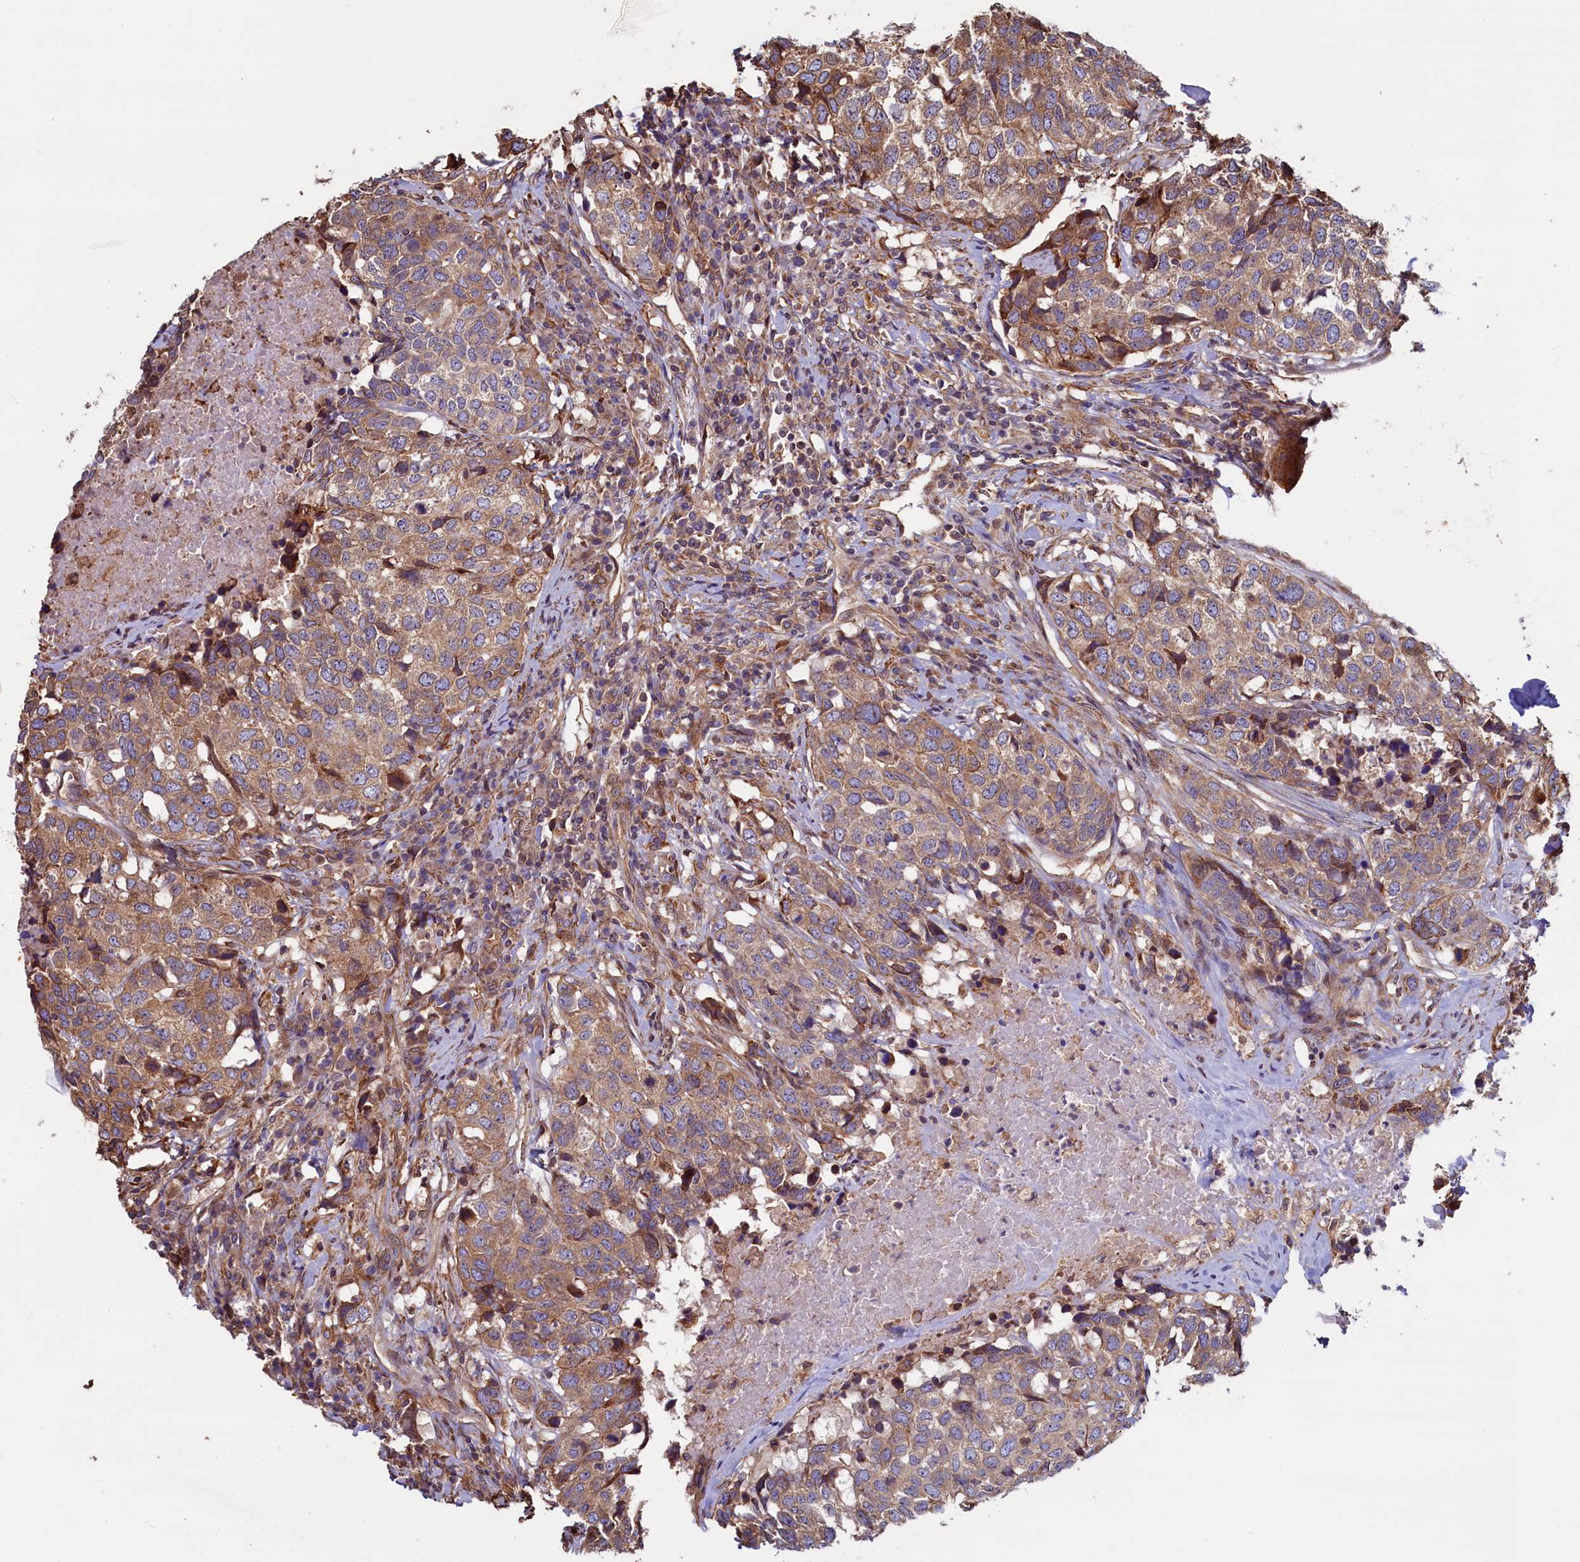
{"staining": {"intensity": "moderate", "quantity": ">75%", "location": "cytoplasmic/membranous"}, "tissue": "head and neck cancer", "cell_type": "Tumor cells", "image_type": "cancer", "snomed": [{"axis": "morphology", "description": "Squamous cell carcinoma, NOS"}, {"axis": "topography", "description": "Head-Neck"}], "caption": "A brown stain shows moderate cytoplasmic/membranous positivity of a protein in head and neck cancer (squamous cell carcinoma) tumor cells.", "gene": "ATXN2L", "patient": {"sex": "male", "age": 66}}